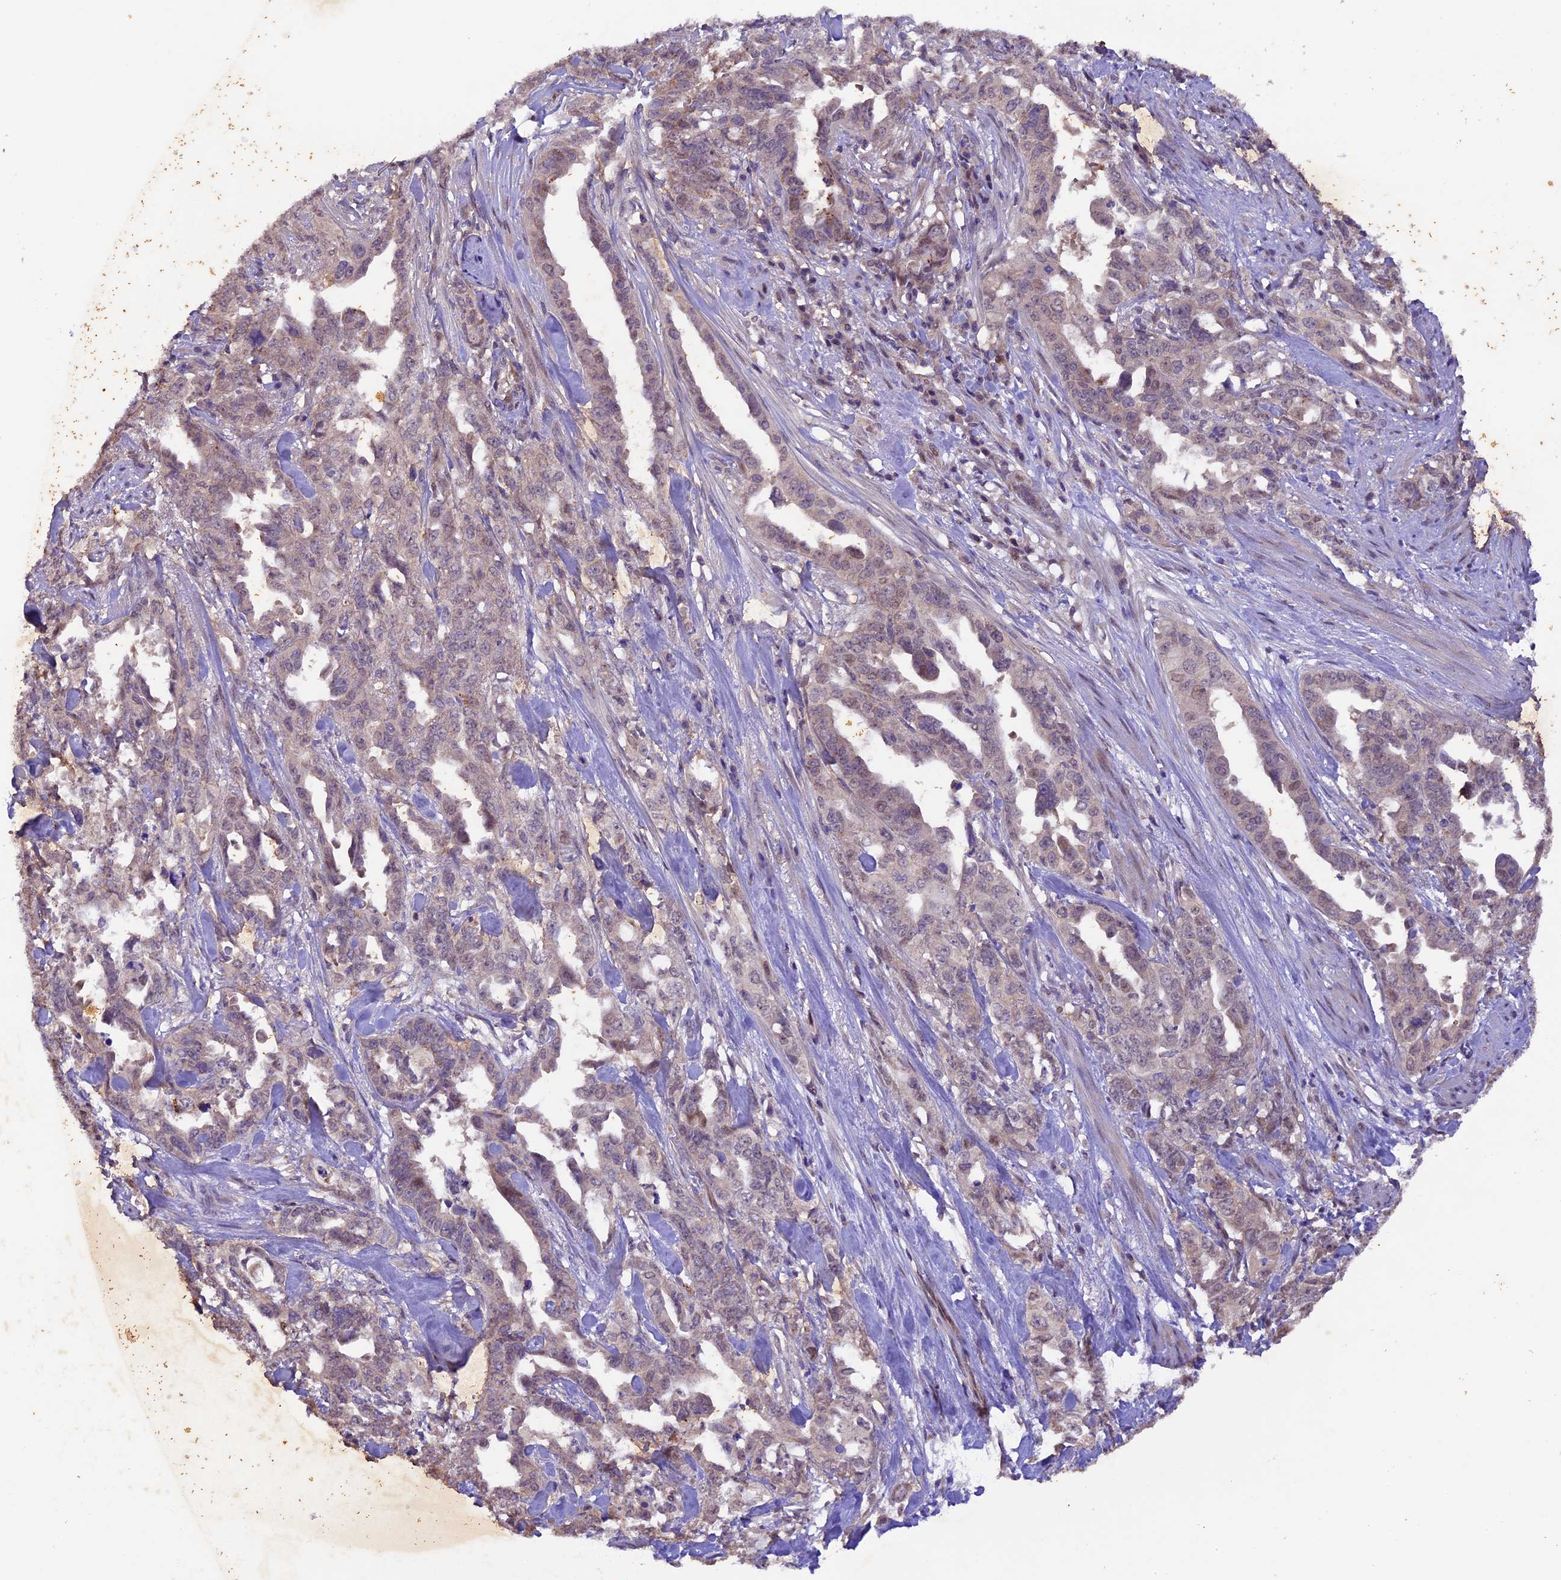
{"staining": {"intensity": "negative", "quantity": "none", "location": "none"}, "tissue": "endometrial cancer", "cell_type": "Tumor cells", "image_type": "cancer", "snomed": [{"axis": "morphology", "description": "Adenocarcinoma, NOS"}, {"axis": "topography", "description": "Endometrium"}], "caption": "High magnification brightfield microscopy of endometrial cancer (adenocarcinoma) stained with DAB (brown) and counterstained with hematoxylin (blue): tumor cells show no significant staining.", "gene": "NCK2", "patient": {"sex": "female", "age": 65}}